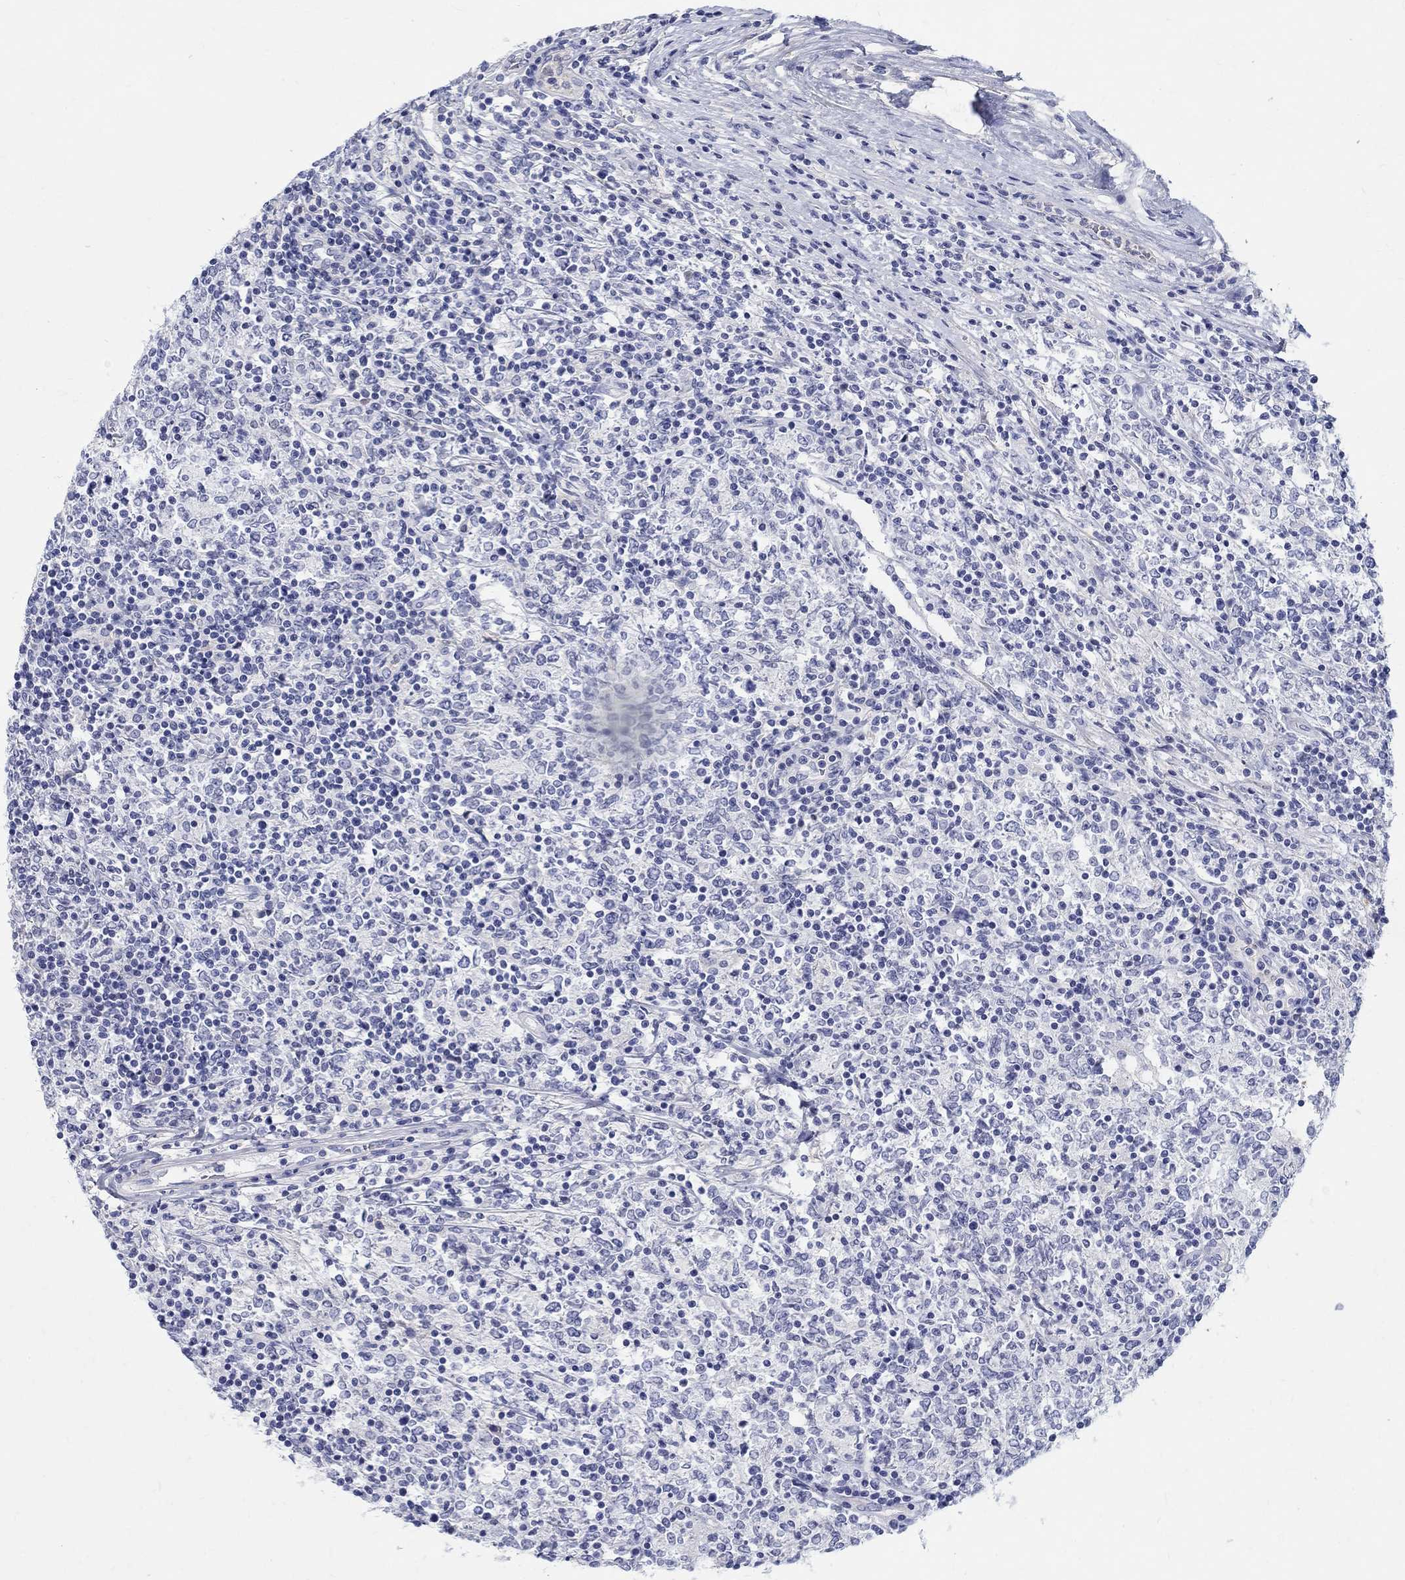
{"staining": {"intensity": "negative", "quantity": "none", "location": "none"}, "tissue": "lymphoma", "cell_type": "Tumor cells", "image_type": "cancer", "snomed": [{"axis": "morphology", "description": "Malignant lymphoma, non-Hodgkin's type, High grade"}, {"axis": "topography", "description": "Lymph node"}], "caption": "IHC of human malignant lymphoma, non-Hodgkin's type (high-grade) exhibits no expression in tumor cells.", "gene": "SOX2", "patient": {"sex": "female", "age": 84}}